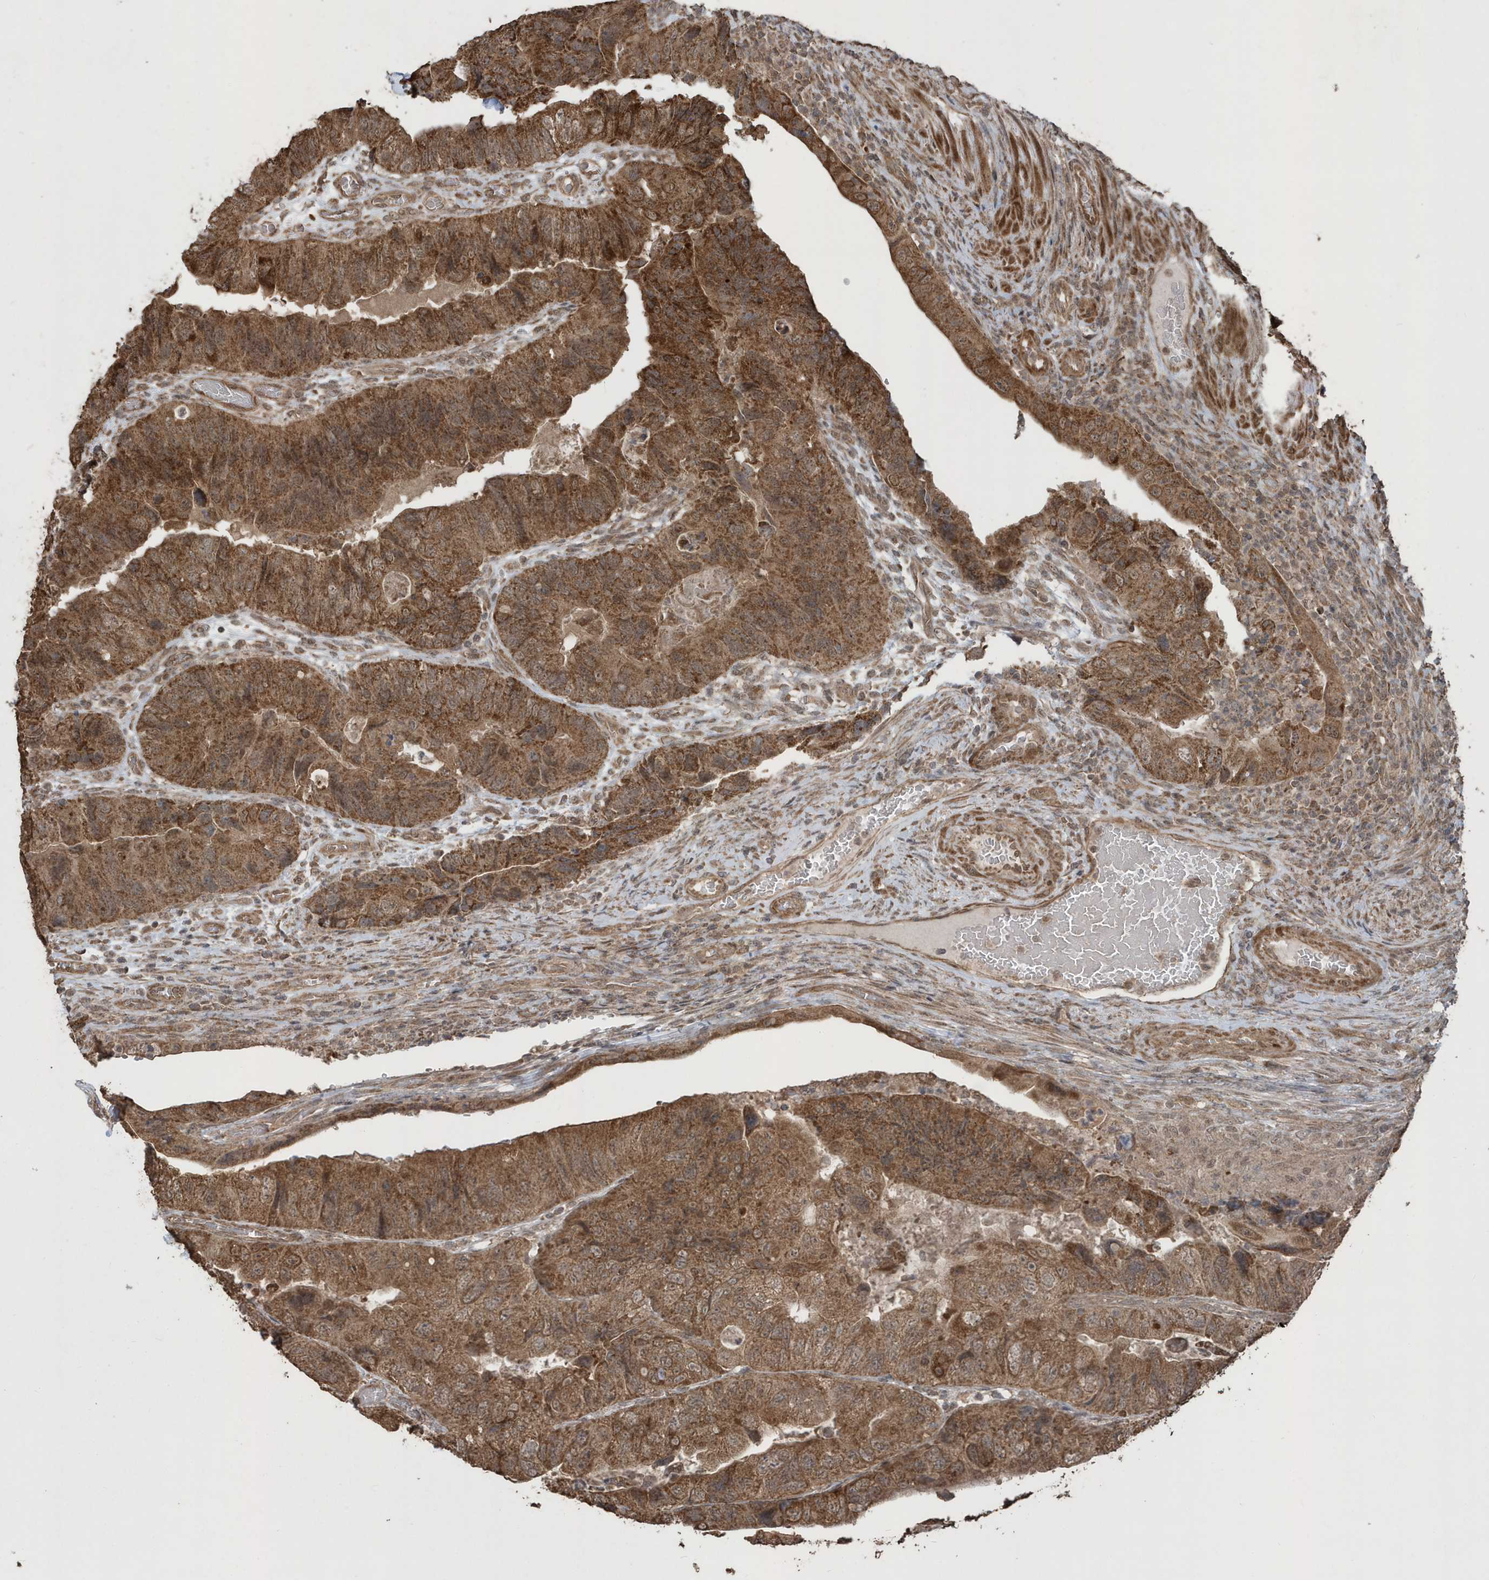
{"staining": {"intensity": "strong", "quantity": ">75%", "location": "cytoplasmic/membranous"}, "tissue": "colorectal cancer", "cell_type": "Tumor cells", "image_type": "cancer", "snomed": [{"axis": "morphology", "description": "Adenocarcinoma, NOS"}, {"axis": "topography", "description": "Rectum"}], "caption": "Protein expression analysis of human colorectal cancer (adenocarcinoma) reveals strong cytoplasmic/membranous staining in about >75% of tumor cells. (DAB IHC with brightfield microscopy, high magnification).", "gene": "PAXBP1", "patient": {"sex": "male", "age": 63}}